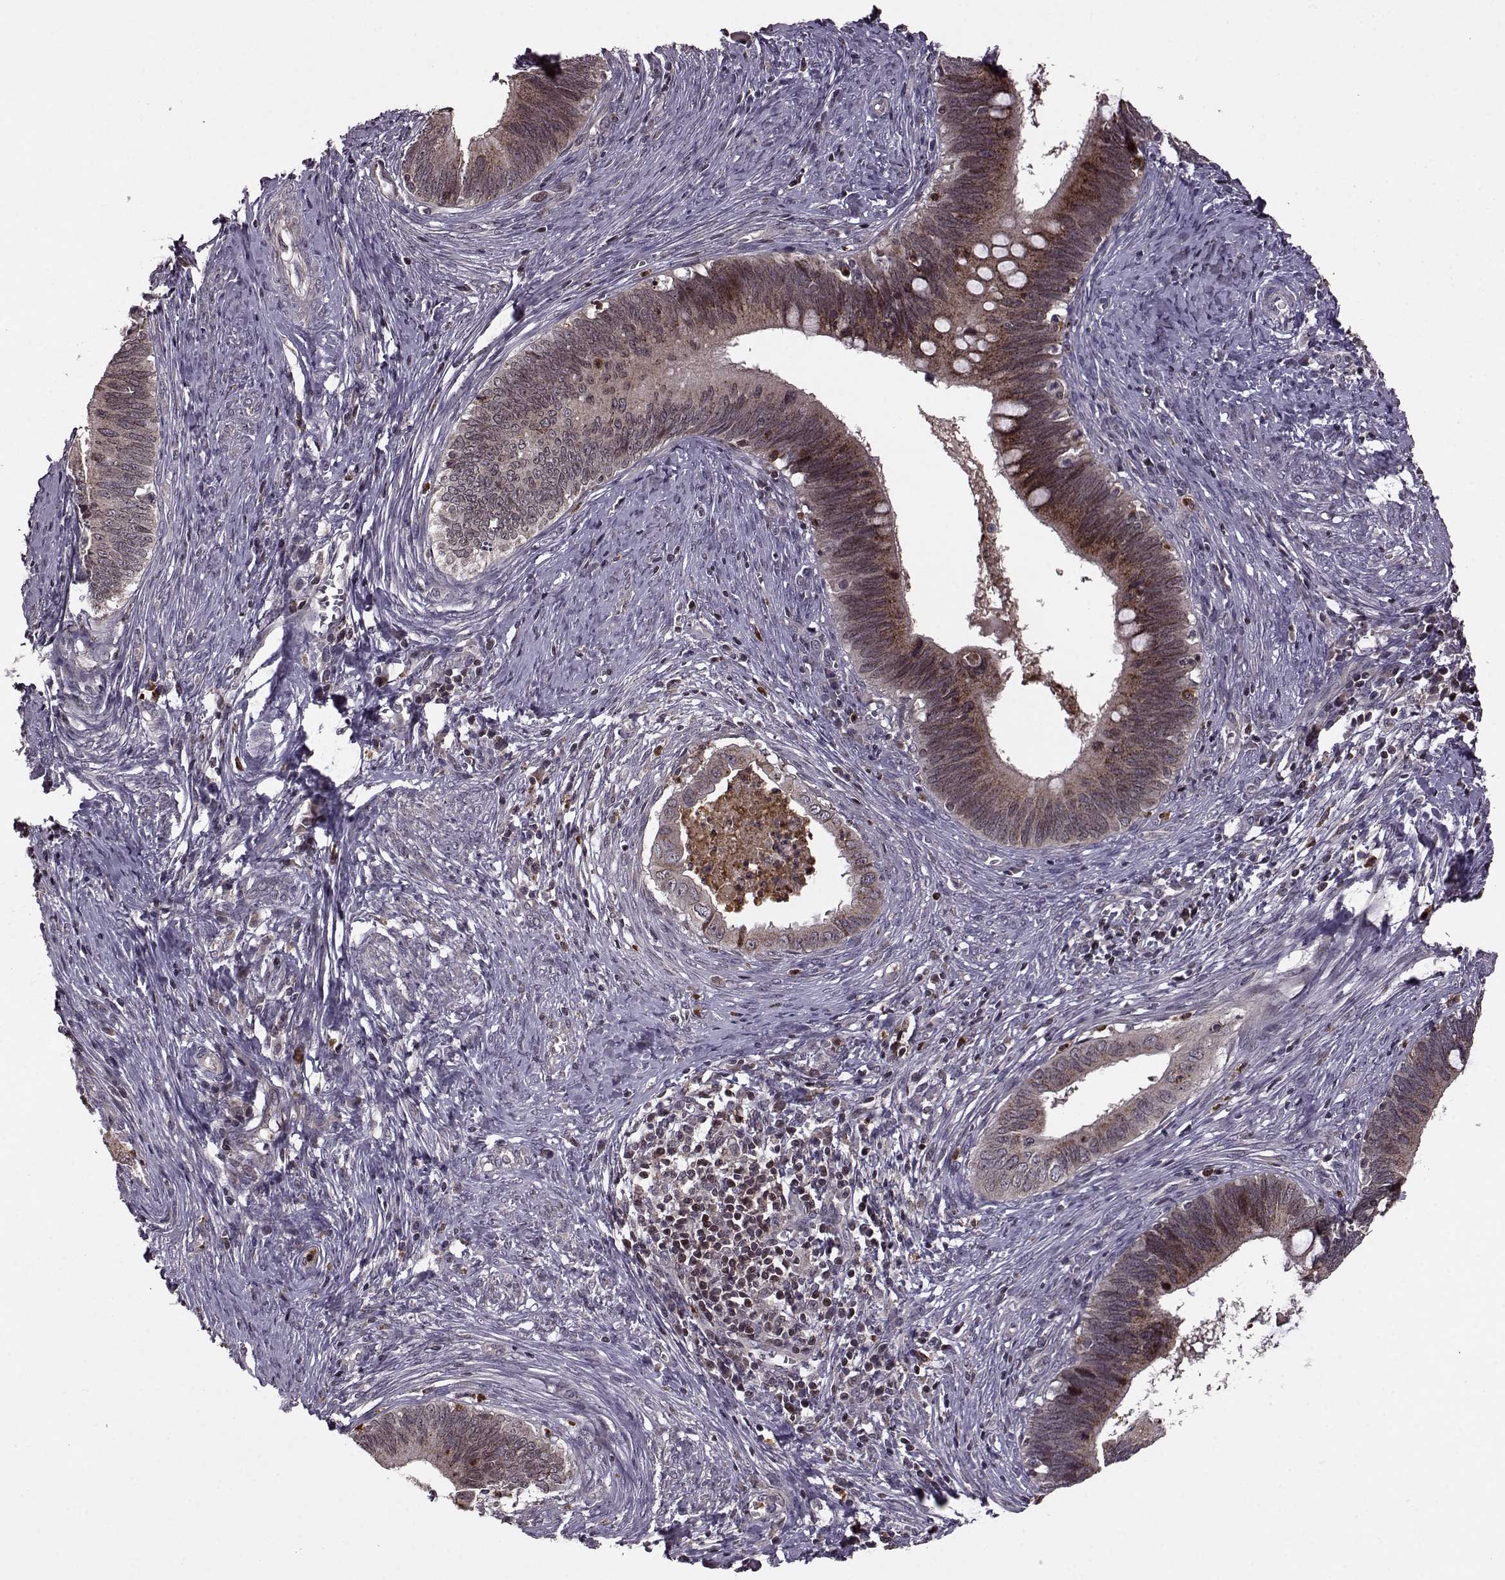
{"staining": {"intensity": "strong", "quantity": "<25%", "location": "cytoplasmic/membranous"}, "tissue": "cervical cancer", "cell_type": "Tumor cells", "image_type": "cancer", "snomed": [{"axis": "morphology", "description": "Adenocarcinoma, NOS"}, {"axis": "topography", "description": "Cervix"}], "caption": "The immunohistochemical stain highlights strong cytoplasmic/membranous expression in tumor cells of cervical cancer (adenocarcinoma) tissue.", "gene": "TRMU", "patient": {"sex": "female", "age": 42}}